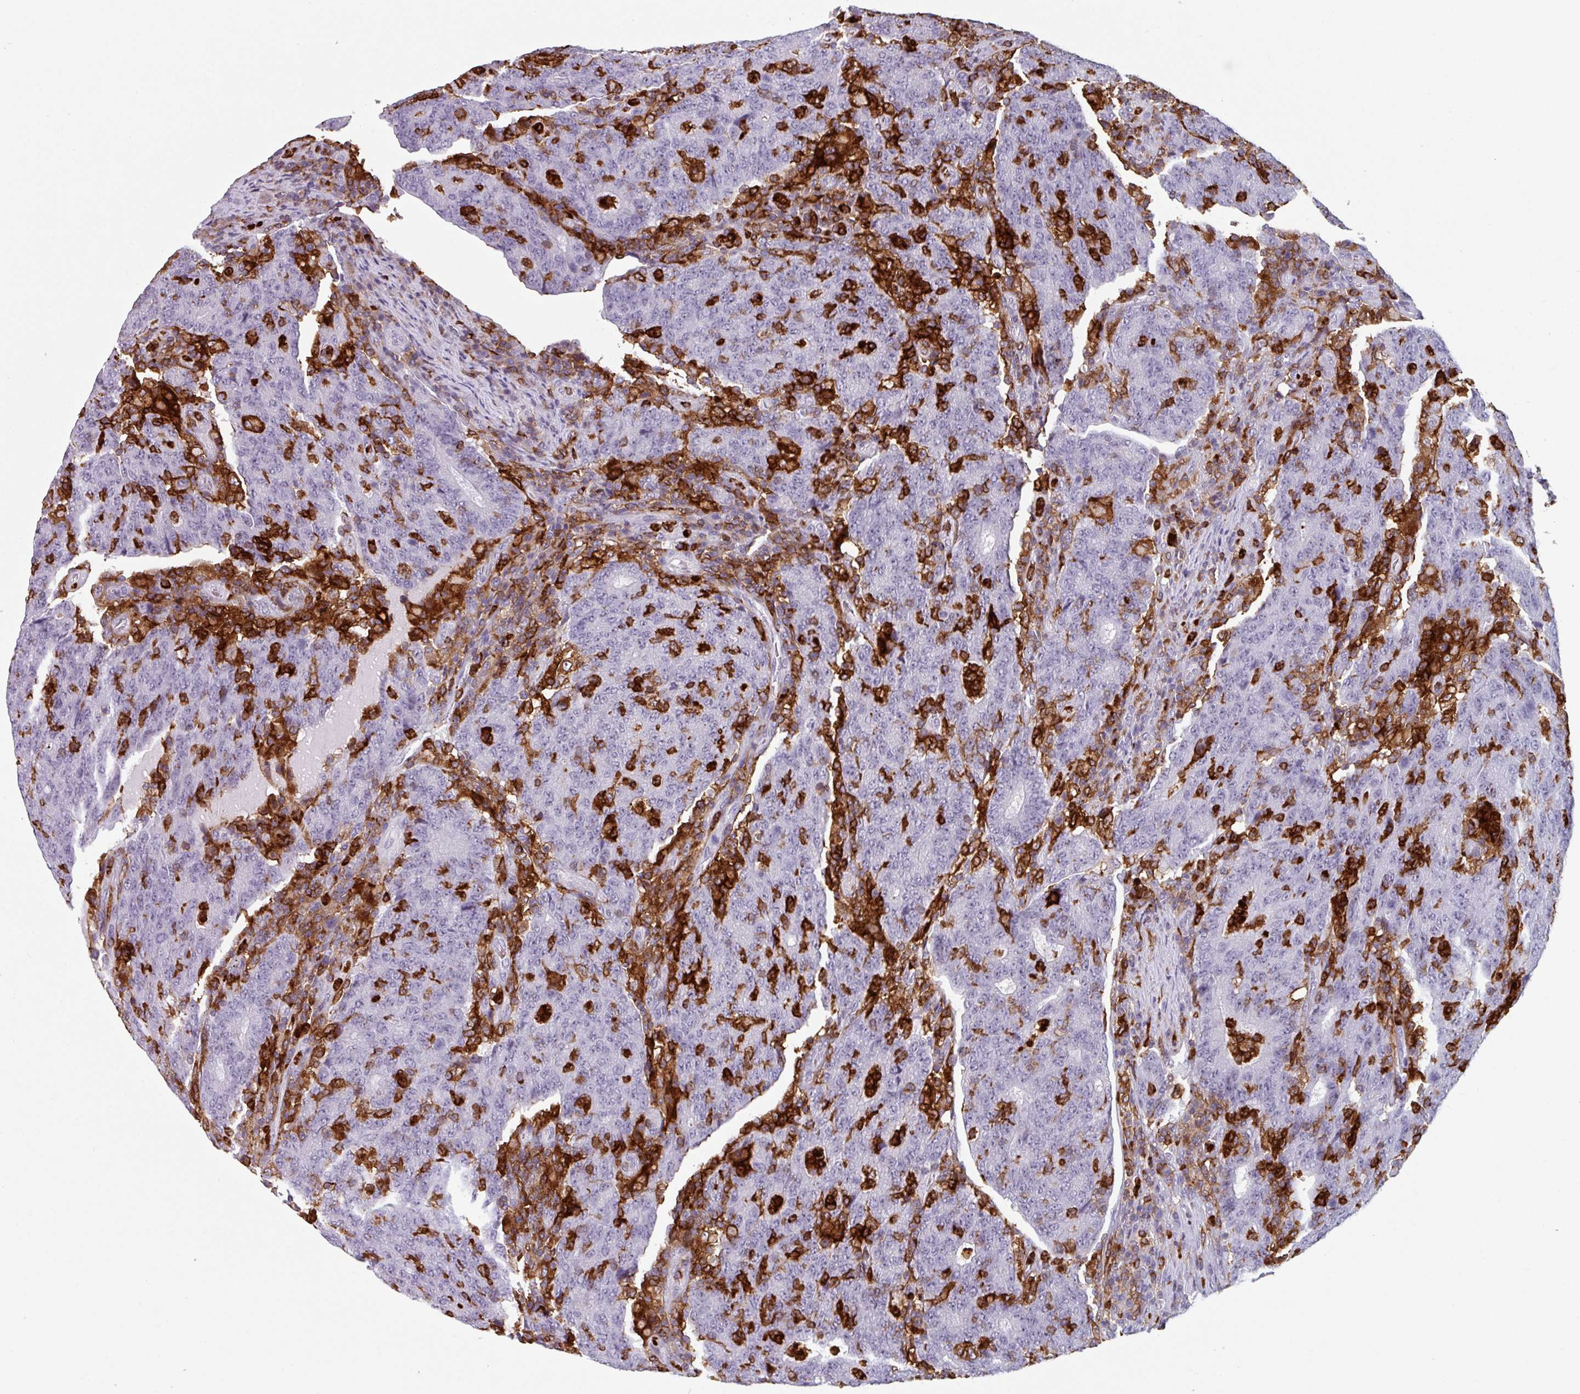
{"staining": {"intensity": "negative", "quantity": "none", "location": "none"}, "tissue": "colorectal cancer", "cell_type": "Tumor cells", "image_type": "cancer", "snomed": [{"axis": "morphology", "description": "Adenocarcinoma, NOS"}, {"axis": "topography", "description": "Colon"}], "caption": "This image is of colorectal adenocarcinoma stained with immunohistochemistry to label a protein in brown with the nuclei are counter-stained blue. There is no staining in tumor cells. (DAB (3,3'-diaminobenzidine) immunohistochemistry with hematoxylin counter stain).", "gene": "EXOSC5", "patient": {"sex": "female", "age": 75}}